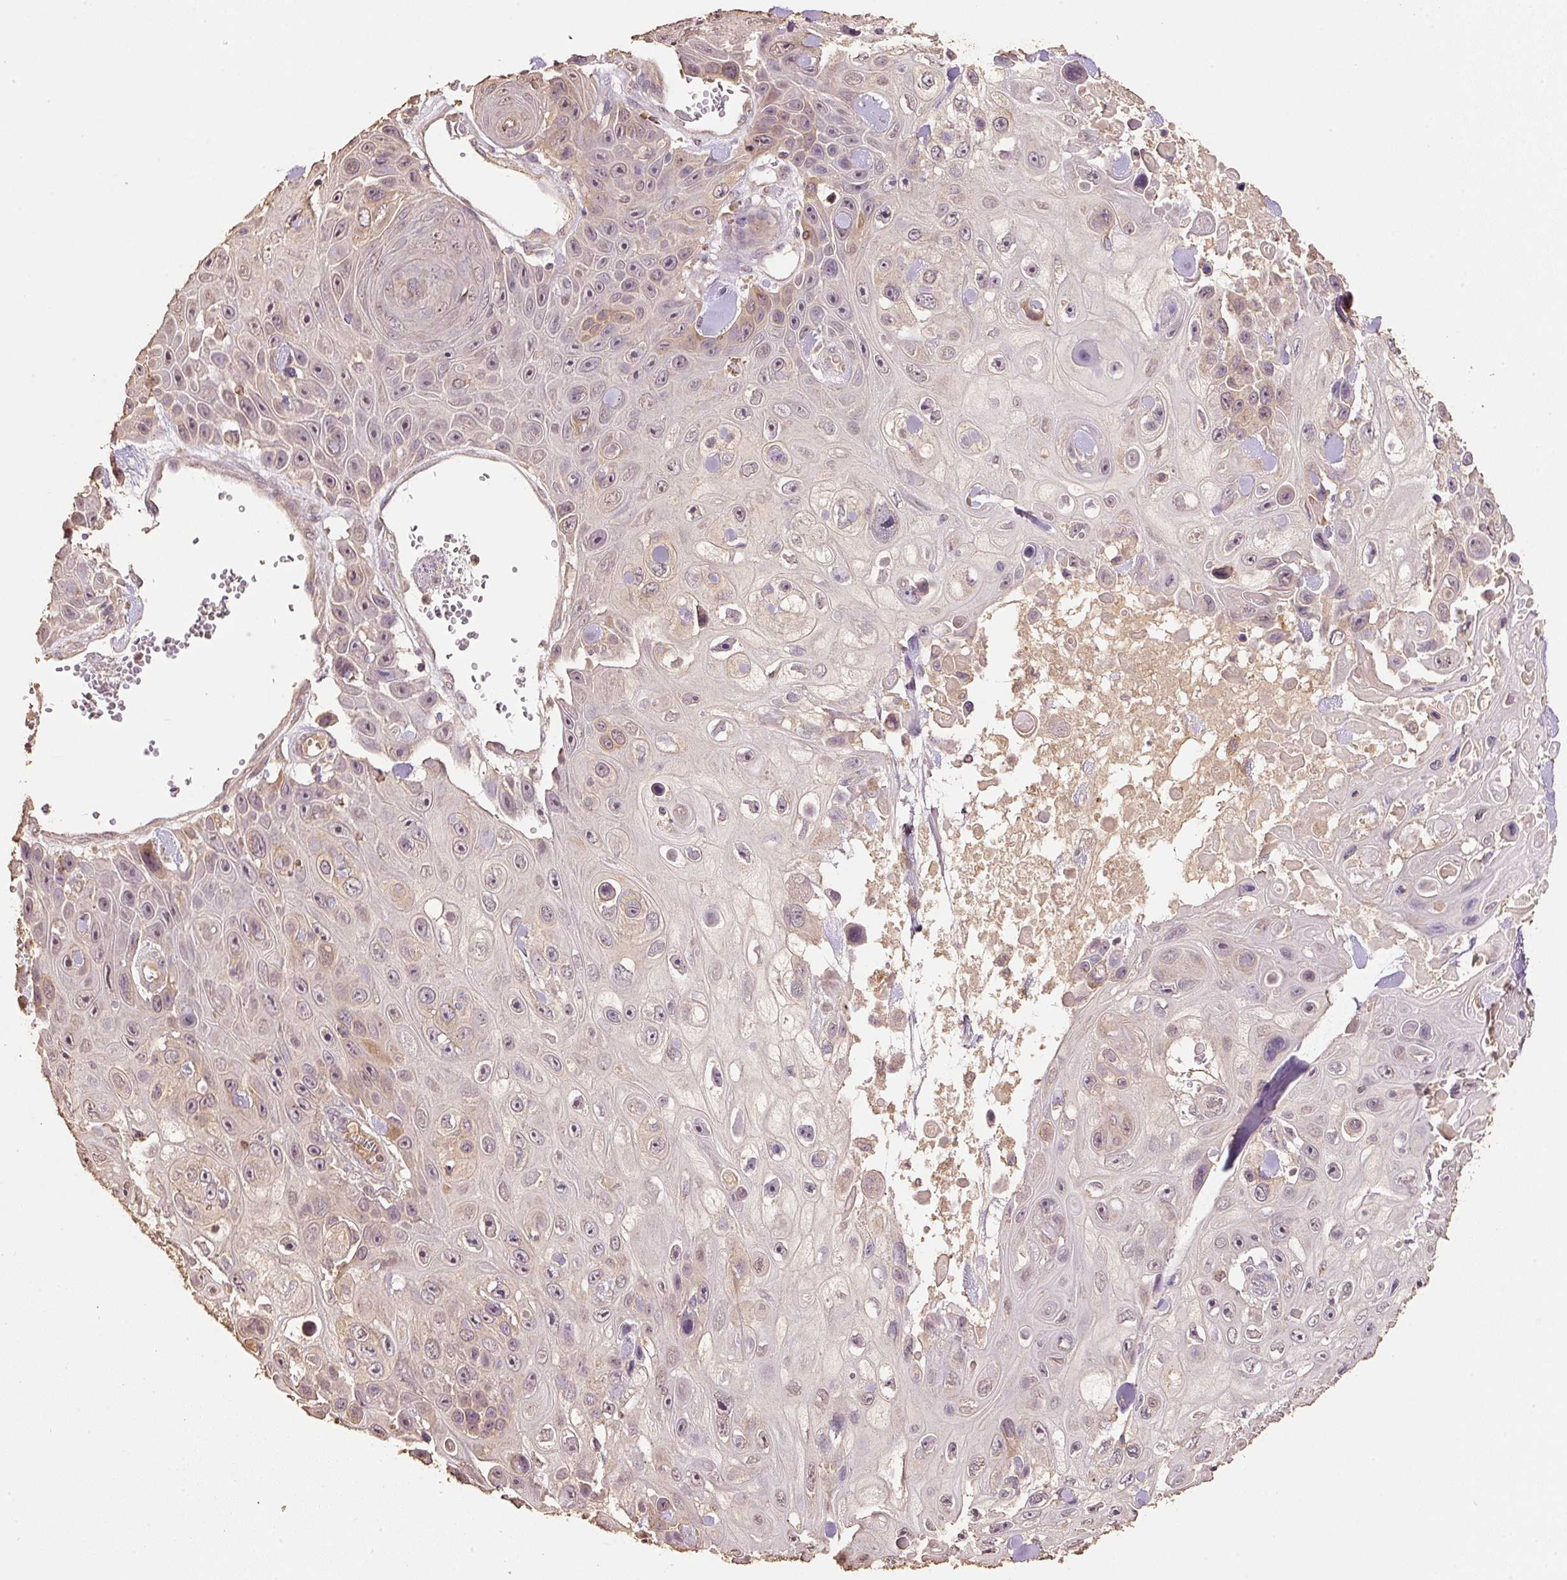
{"staining": {"intensity": "moderate", "quantity": "25%-75%", "location": "nuclear"}, "tissue": "skin cancer", "cell_type": "Tumor cells", "image_type": "cancer", "snomed": [{"axis": "morphology", "description": "Squamous cell carcinoma, NOS"}, {"axis": "topography", "description": "Skin"}], "caption": "Immunohistochemistry micrograph of neoplastic tissue: squamous cell carcinoma (skin) stained using immunohistochemistry exhibits medium levels of moderate protein expression localized specifically in the nuclear of tumor cells, appearing as a nuclear brown color.", "gene": "HERC2", "patient": {"sex": "male", "age": 82}}